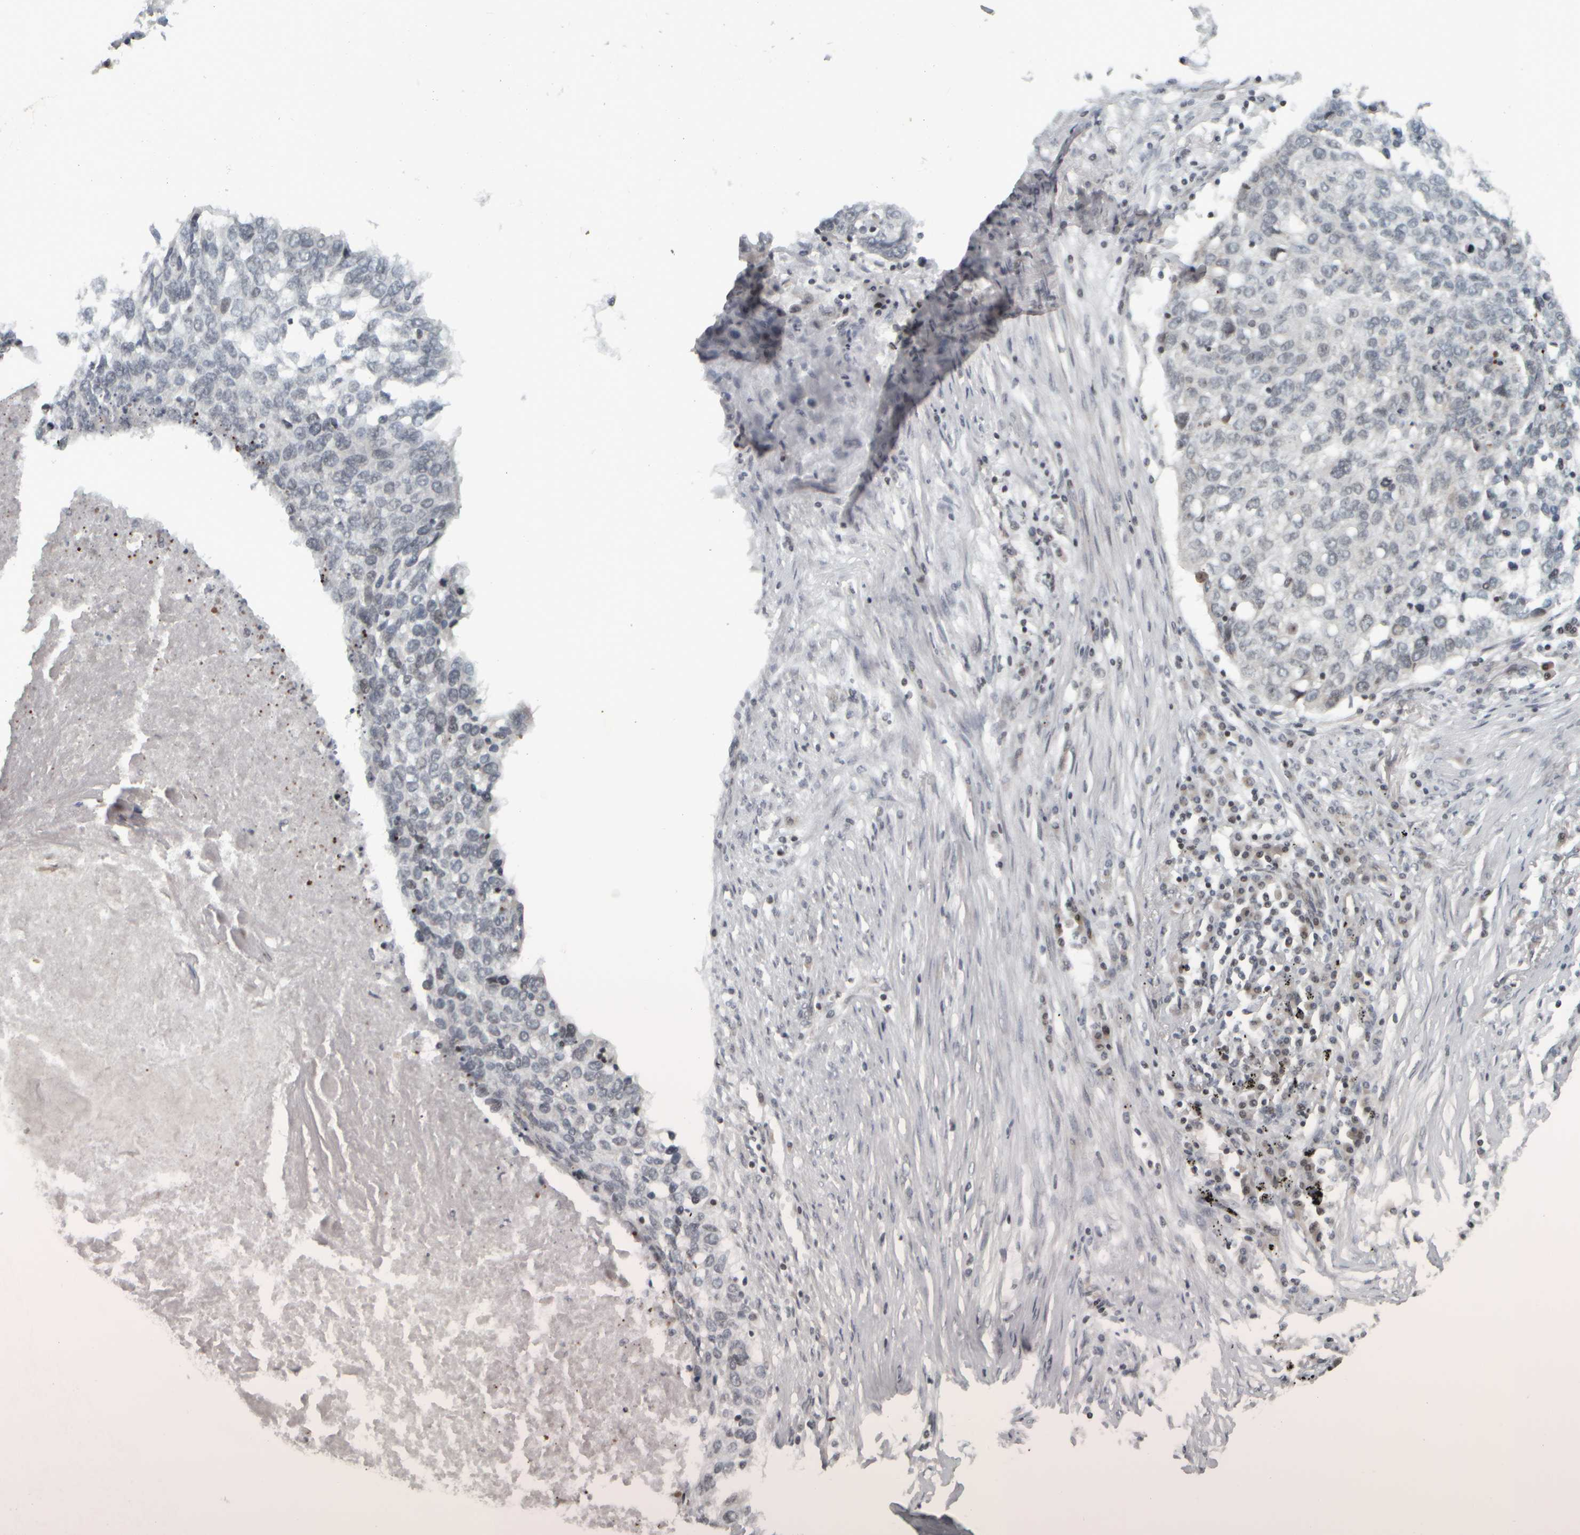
{"staining": {"intensity": "weak", "quantity": "<25%", "location": "nuclear"}, "tissue": "lung cancer", "cell_type": "Tumor cells", "image_type": "cancer", "snomed": [{"axis": "morphology", "description": "Squamous cell carcinoma, NOS"}, {"axis": "topography", "description": "Lung"}], "caption": "IHC of lung cancer (squamous cell carcinoma) demonstrates no expression in tumor cells.", "gene": "NAPG", "patient": {"sex": "female", "age": 63}}